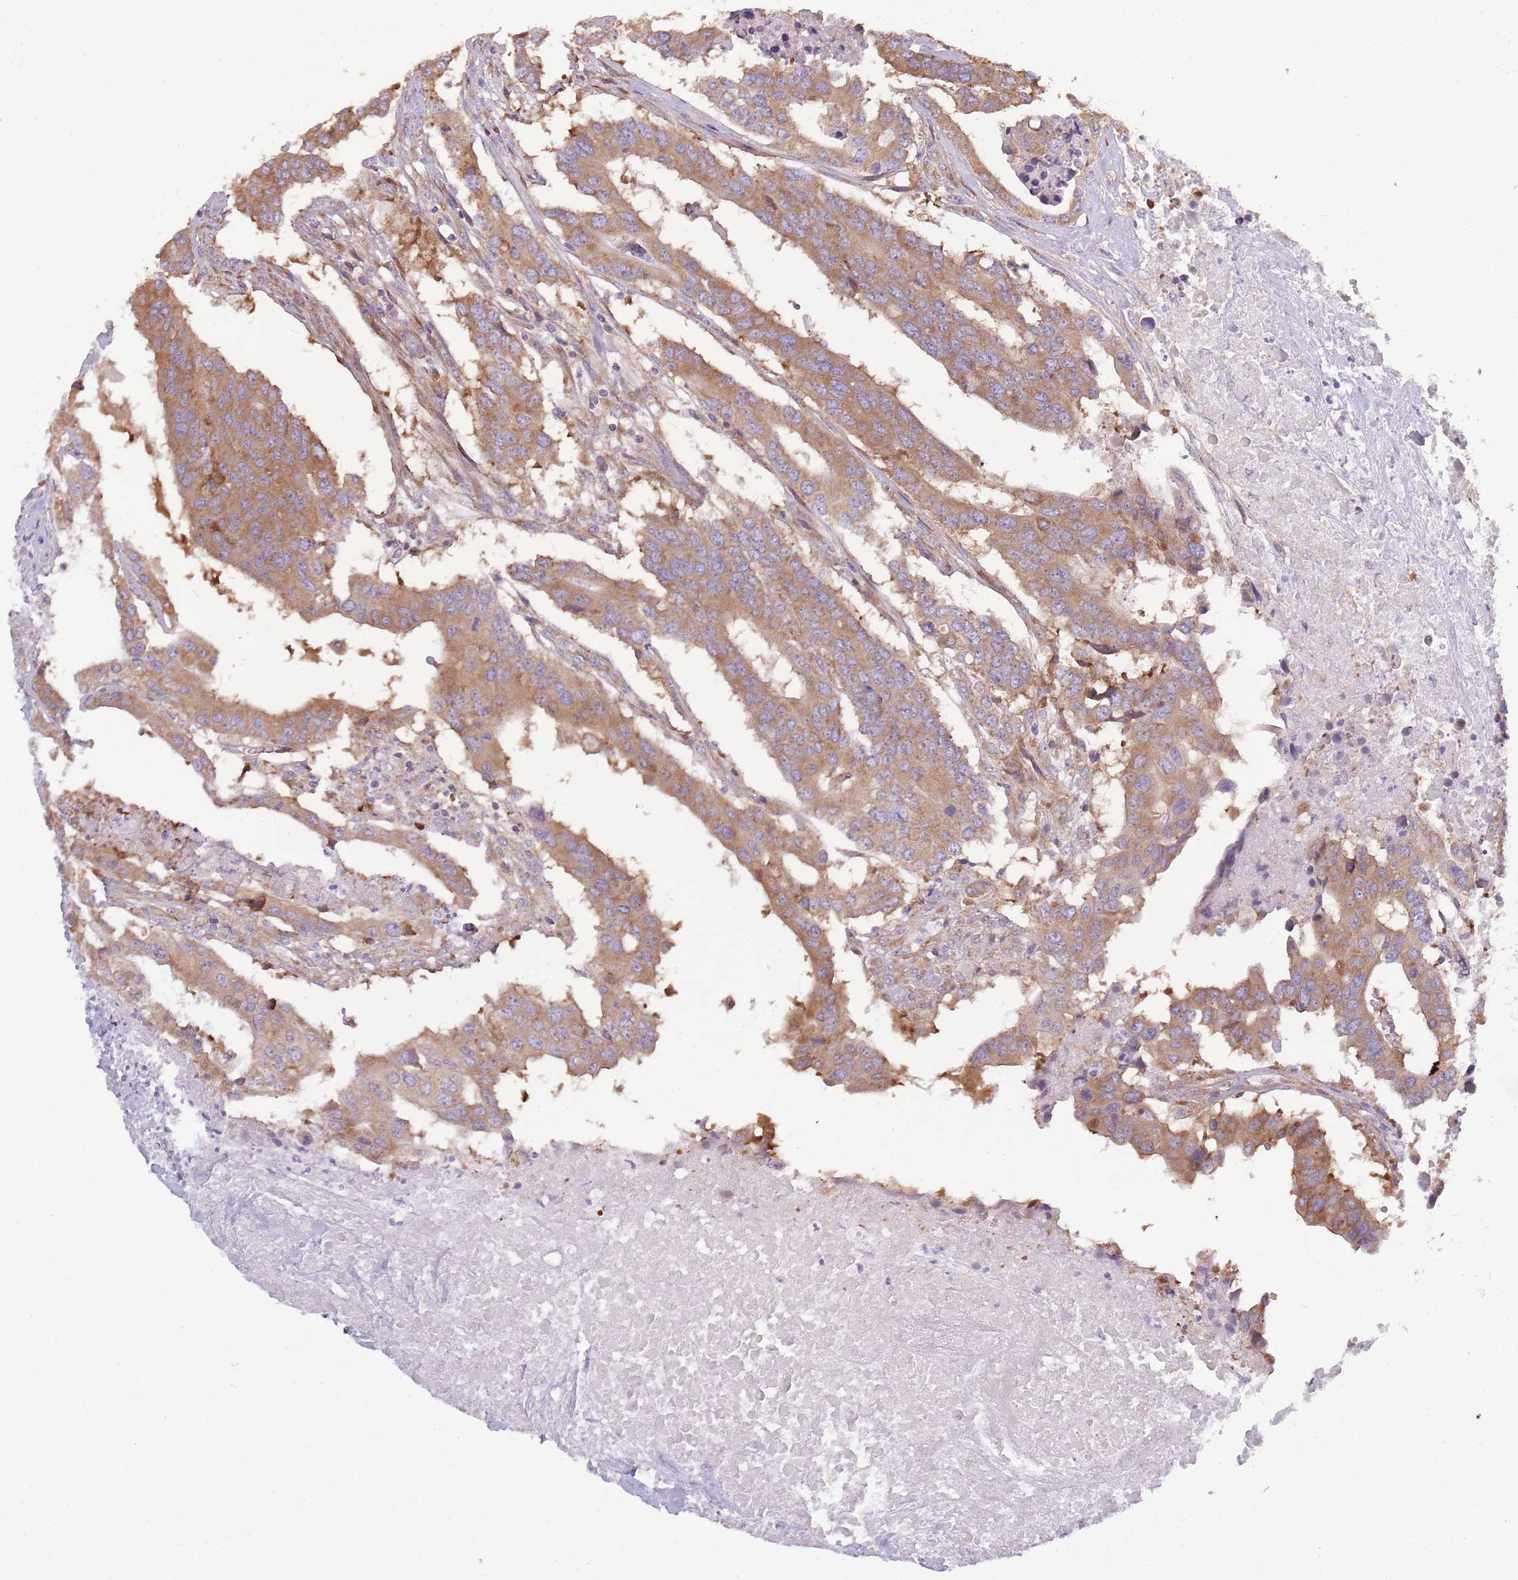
{"staining": {"intensity": "moderate", "quantity": ">75%", "location": "cytoplasmic/membranous"}, "tissue": "colorectal cancer", "cell_type": "Tumor cells", "image_type": "cancer", "snomed": [{"axis": "morphology", "description": "Adenocarcinoma, NOS"}, {"axis": "topography", "description": "Colon"}], "caption": "Human adenocarcinoma (colorectal) stained with a brown dye shows moderate cytoplasmic/membranous positive staining in approximately >75% of tumor cells.", "gene": "RPL17-C18orf32", "patient": {"sex": "male", "age": 77}}